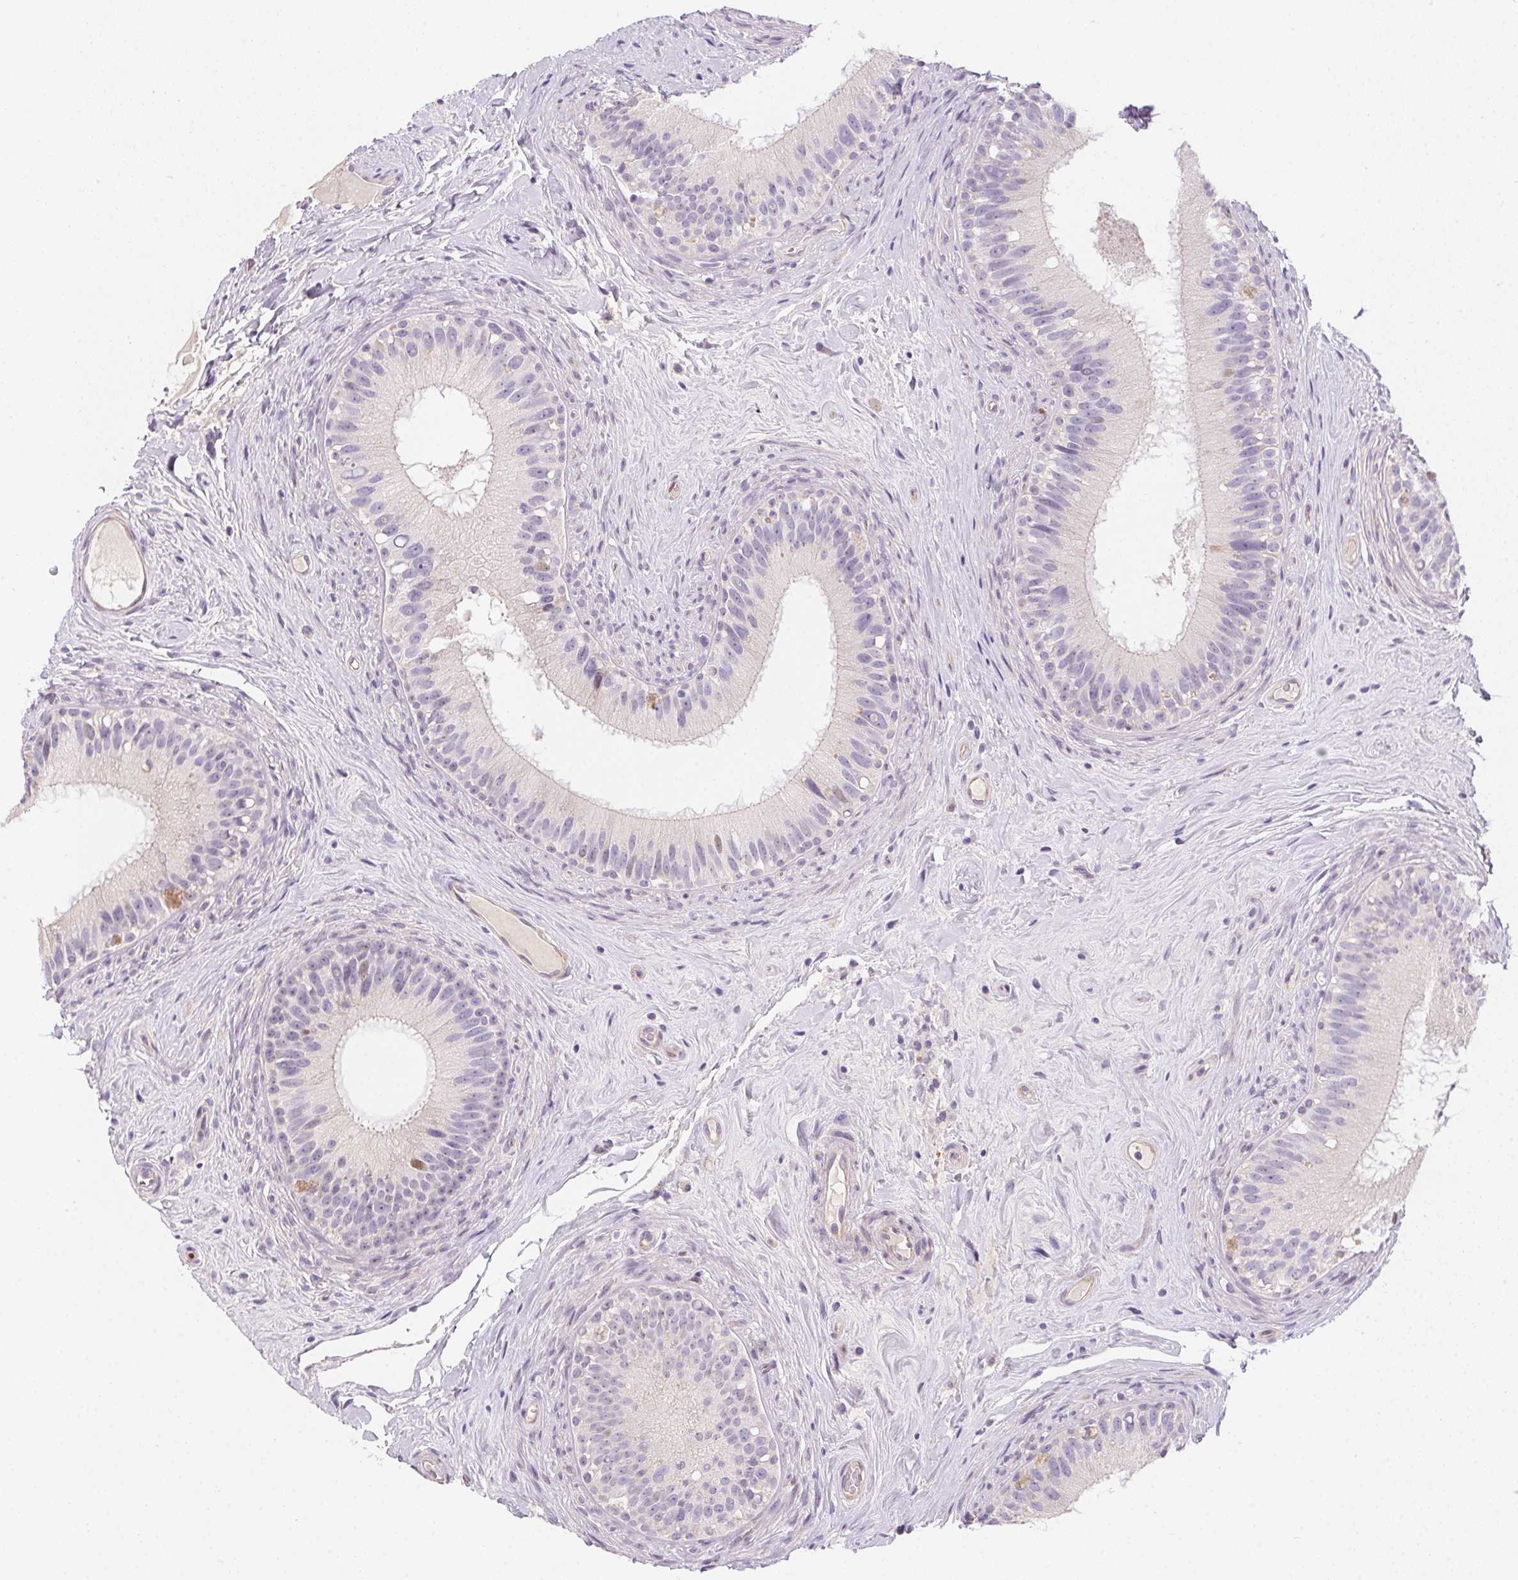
{"staining": {"intensity": "moderate", "quantity": "<25%", "location": "nuclear"}, "tissue": "epididymis", "cell_type": "Glandular cells", "image_type": "normal", "snomed": [{"axis": "morphology", "description": "Normal tissue, NOS"}, {"axis": "topography", "description": "Epididymis"}], "caption": "Immunohistochemistry (IHC) staining of normal epididymis, which exhibits low levels of moderate nuclear staining in about <25% of glandular cells indicating moderate nuclear protein staining. The staining was performed using DAB (3,3'-diaminobenzidine) (brown) for protein detection and nuclei were counterstained in hematoxylin (blue).", "gene": "HELLS", "patient": {"sex": "male", "age": 59}}